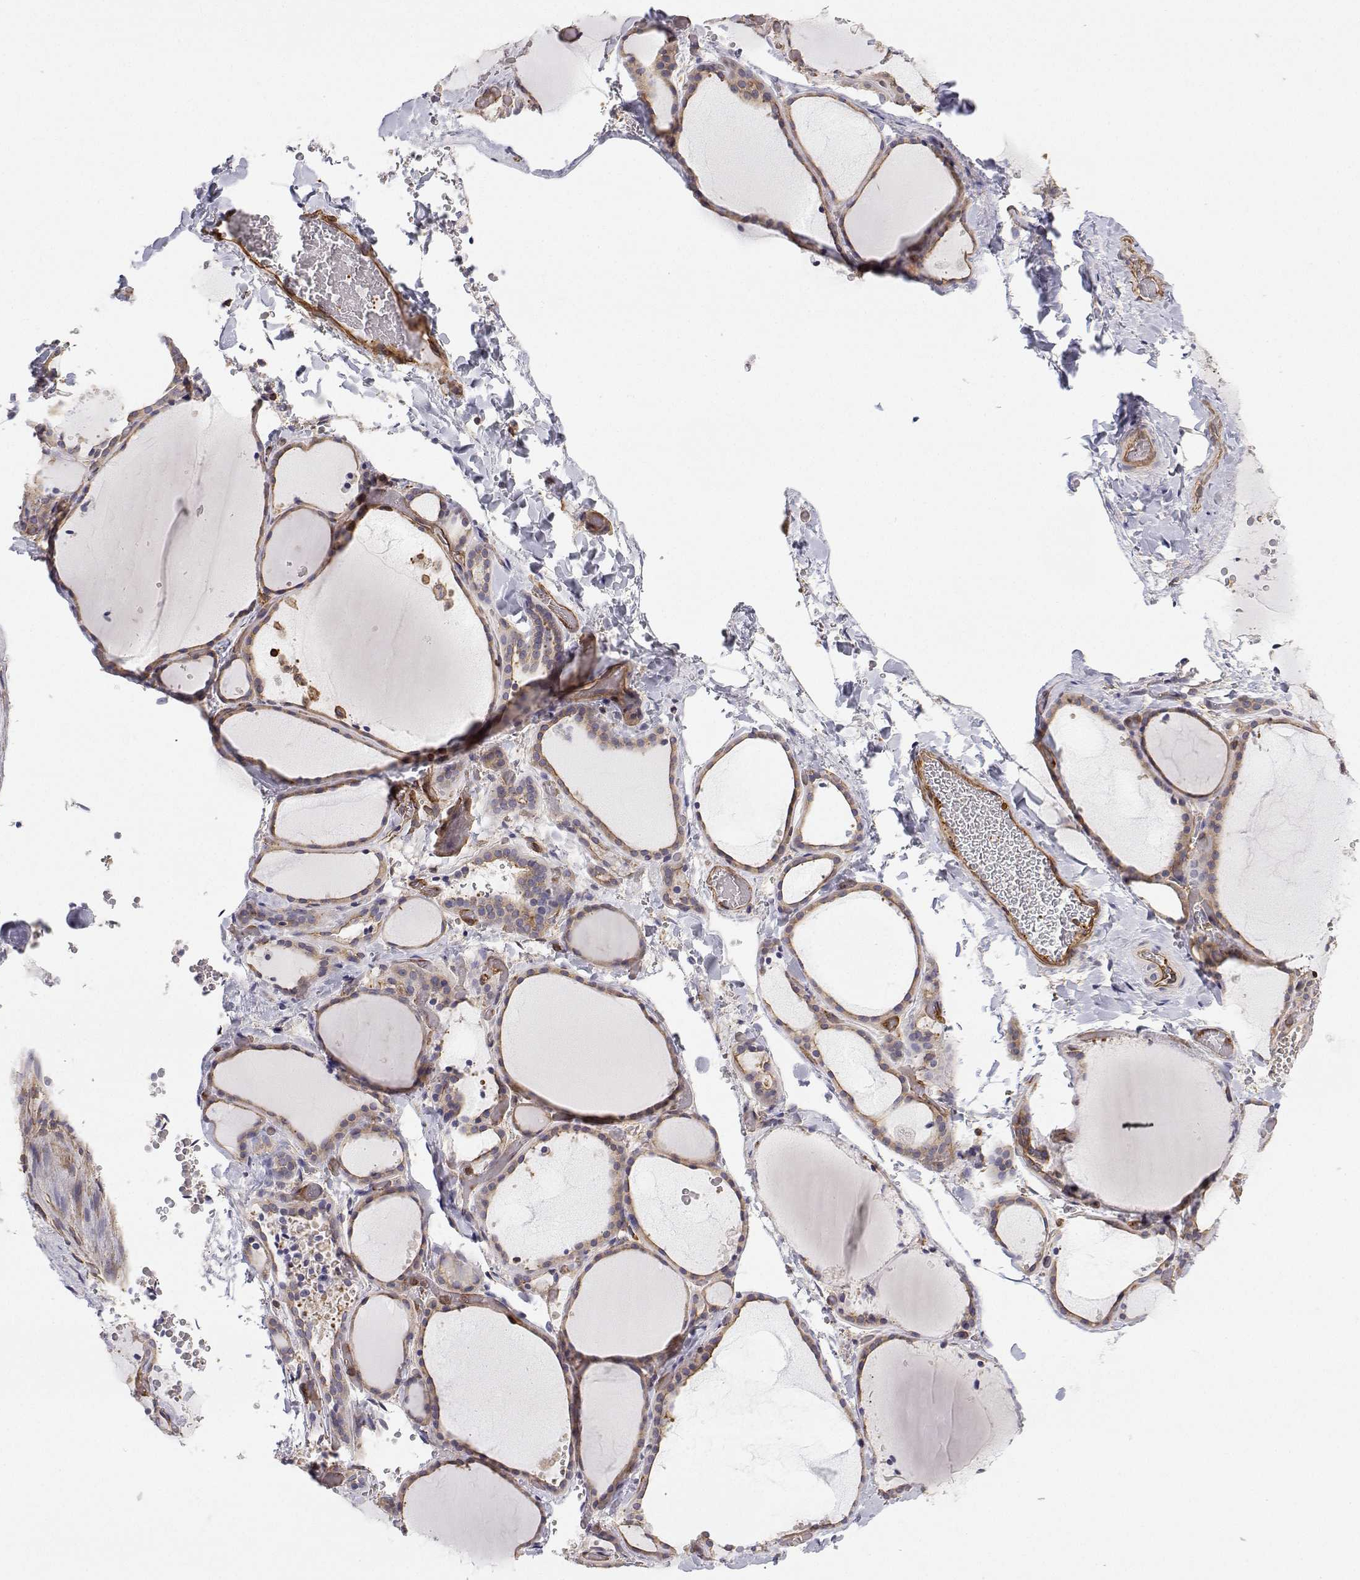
{"staining": {"intensity": "weak", "quantity": "25%-75%", "location": "cytoplasmic/membranous"}, "tissue": "thyroid gland", "cell_type": "Glandular cells", "image_type": "normal", "snomed": [{"axis": "morphology", "description": "Normal tissue, NOS"}, {"axis": "topography", "description": "Thyroid gland"}], "caption": "Protein staining exhibits weak cytoplasmic/membranous staining in approximately 25%-75% of glandular cells in normal thyroid gland.", "gene": "MYH9", "patient": {"sex": "female", "age": 36}}